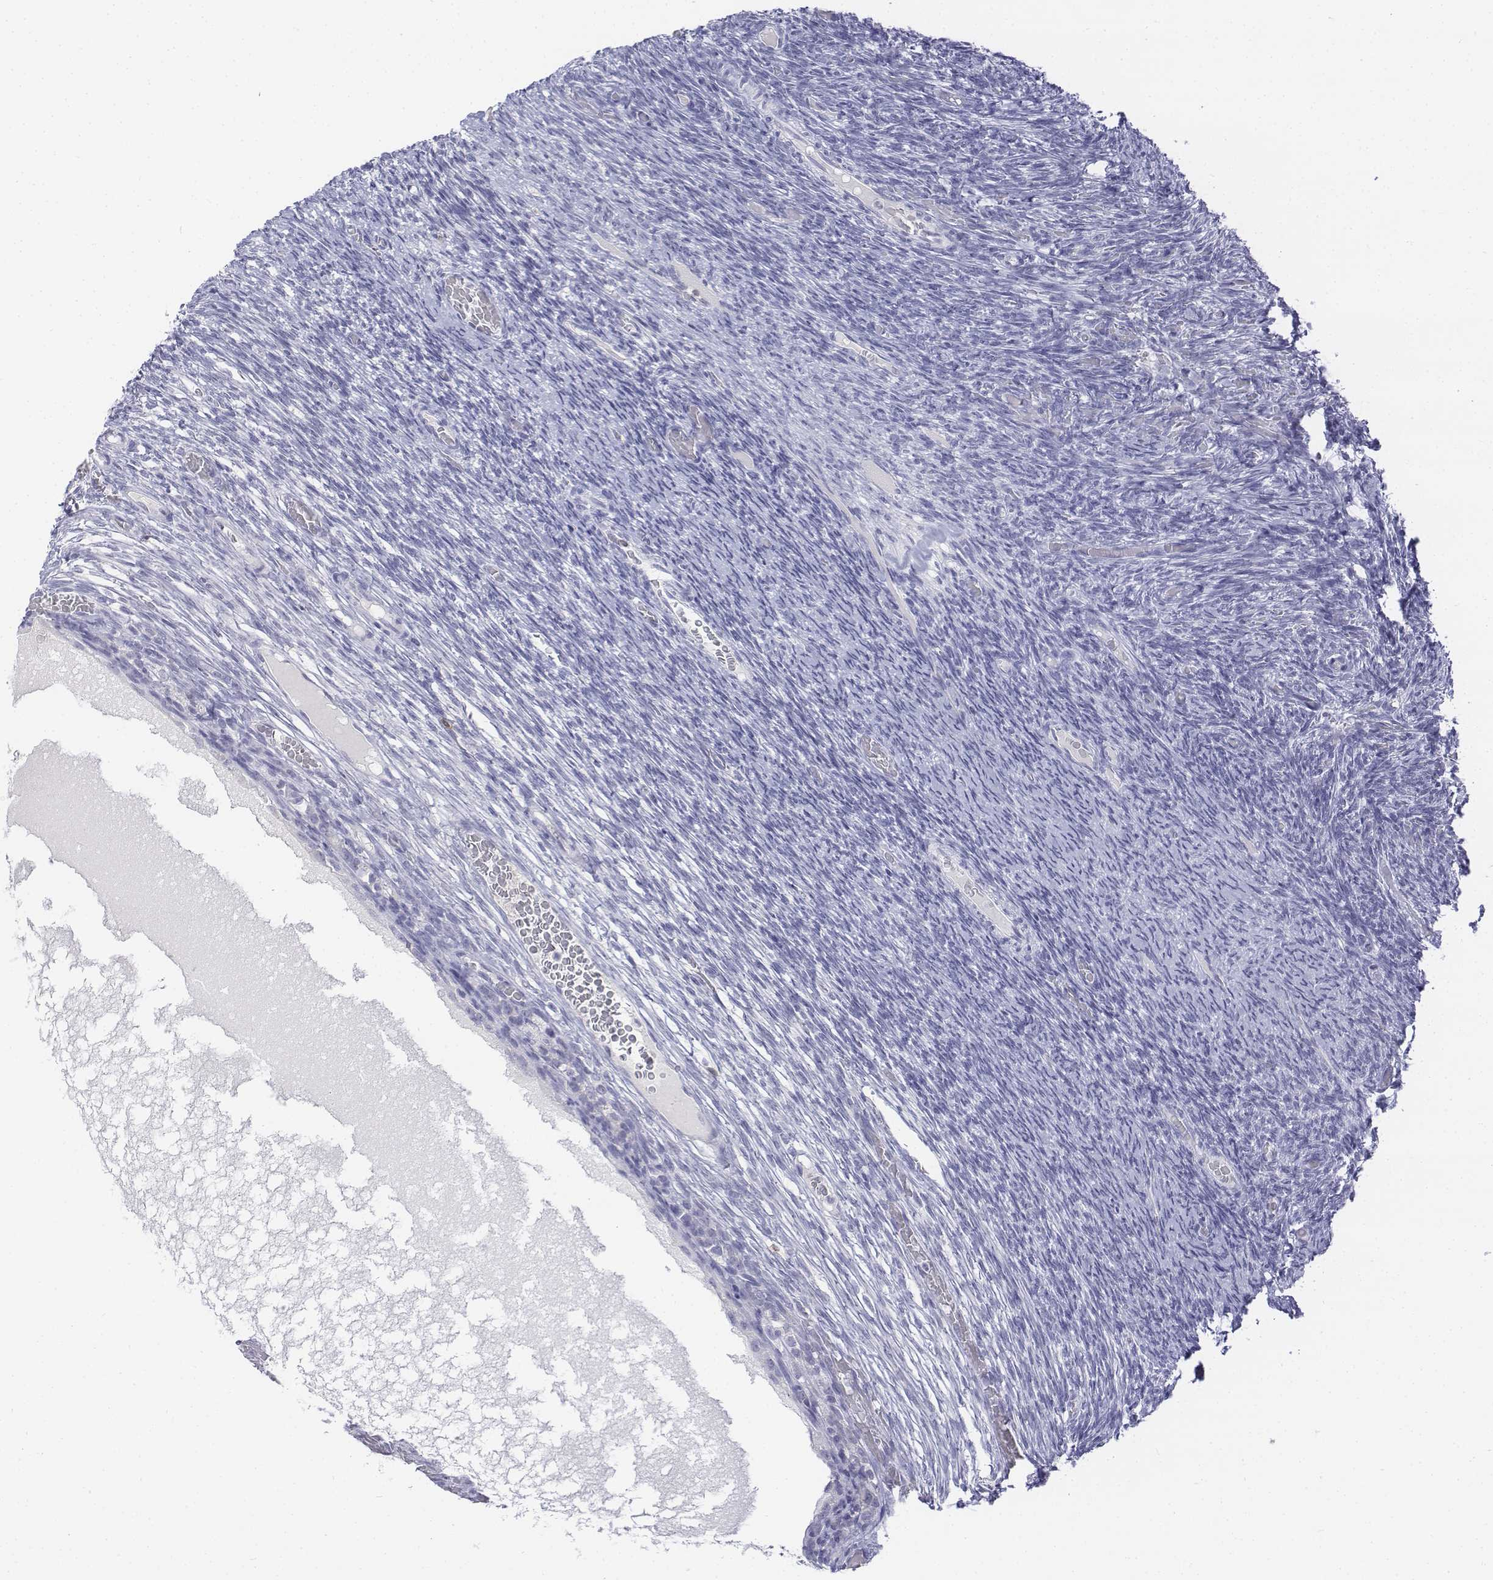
{"staining": {"intensity": "negative", "quantity": "none", "location": "none"}, "tissue": "ovary", "cell_type": "Ovarian stroma cells", "image_type": "normal", "snomed": [{"axis": "morphology", "description": "Normal tissue, NOS"}, {"axis": "topography", "description": "Ovary"}], "caption": "A high-resolution micrograph shows immunohistochemistry (IHC) staining of benign ovary, which demonstrates no significant positivity in ovarian stroma cells.", "gene": "CD3E", "patient": {"sex": "female", "age": 34}}